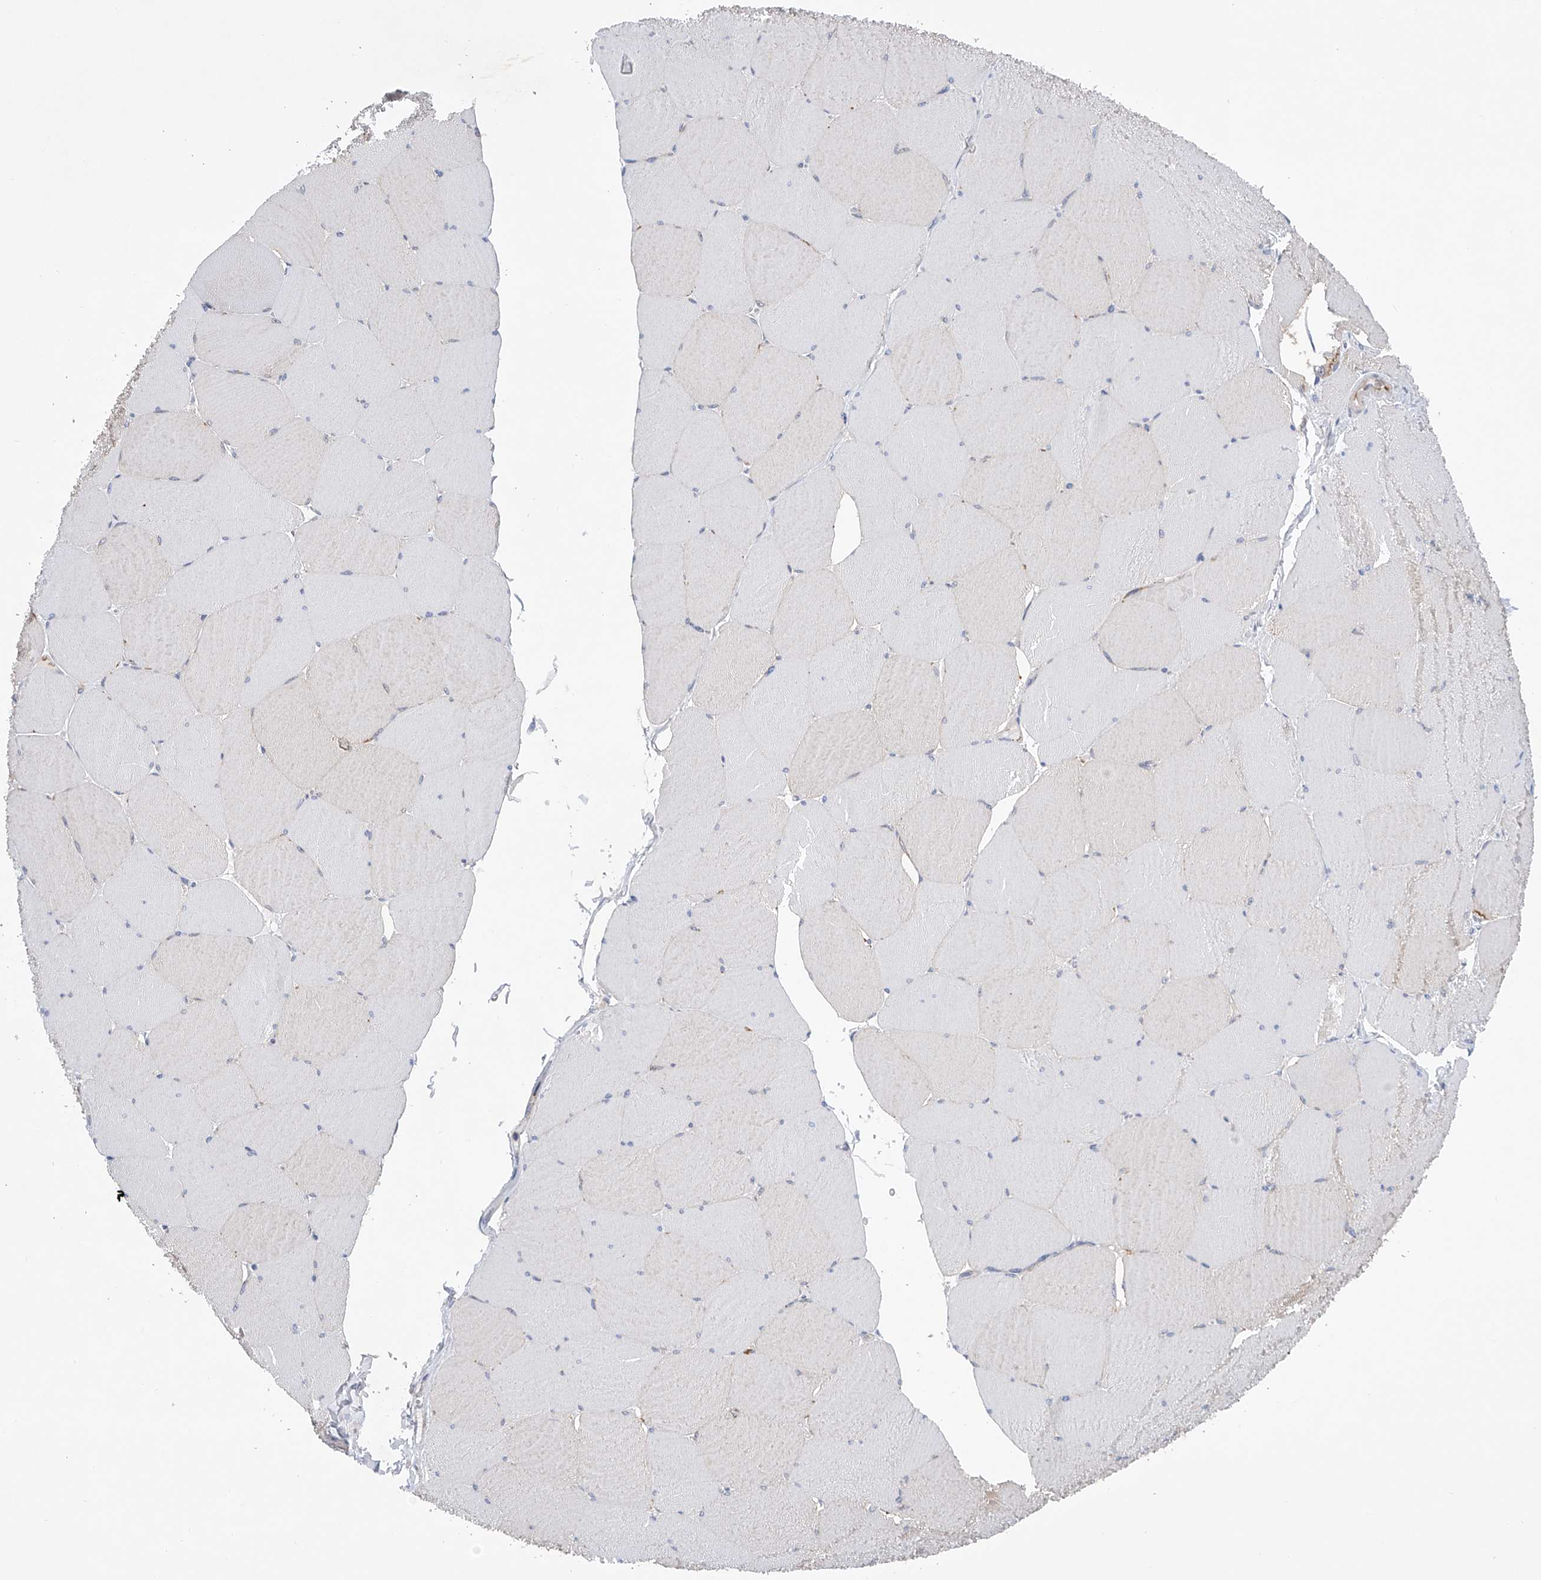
{"staining": {"intensity": "moderate", "quantity": "<25%", "location": "cytoplasmic/membranous"}, "tissue": "skeletal muscle", "cell_type": "Myocytes", "image_type": "normal", "snomed": [{"axis": "morphology", "description": "Normal tissue, NOS"}, {"axis": "topography", "description": "Skeletal muscle"}, {"axis": "topography", "description": "Head-Neck"}], "caption": "Myocytes exhibit moderate cytoplasmic/membranous positivity in about <25% of cells in benign skeletal muscle.", "gene": "MLYCD", "patient": {"sex": "male", "age": 66}}